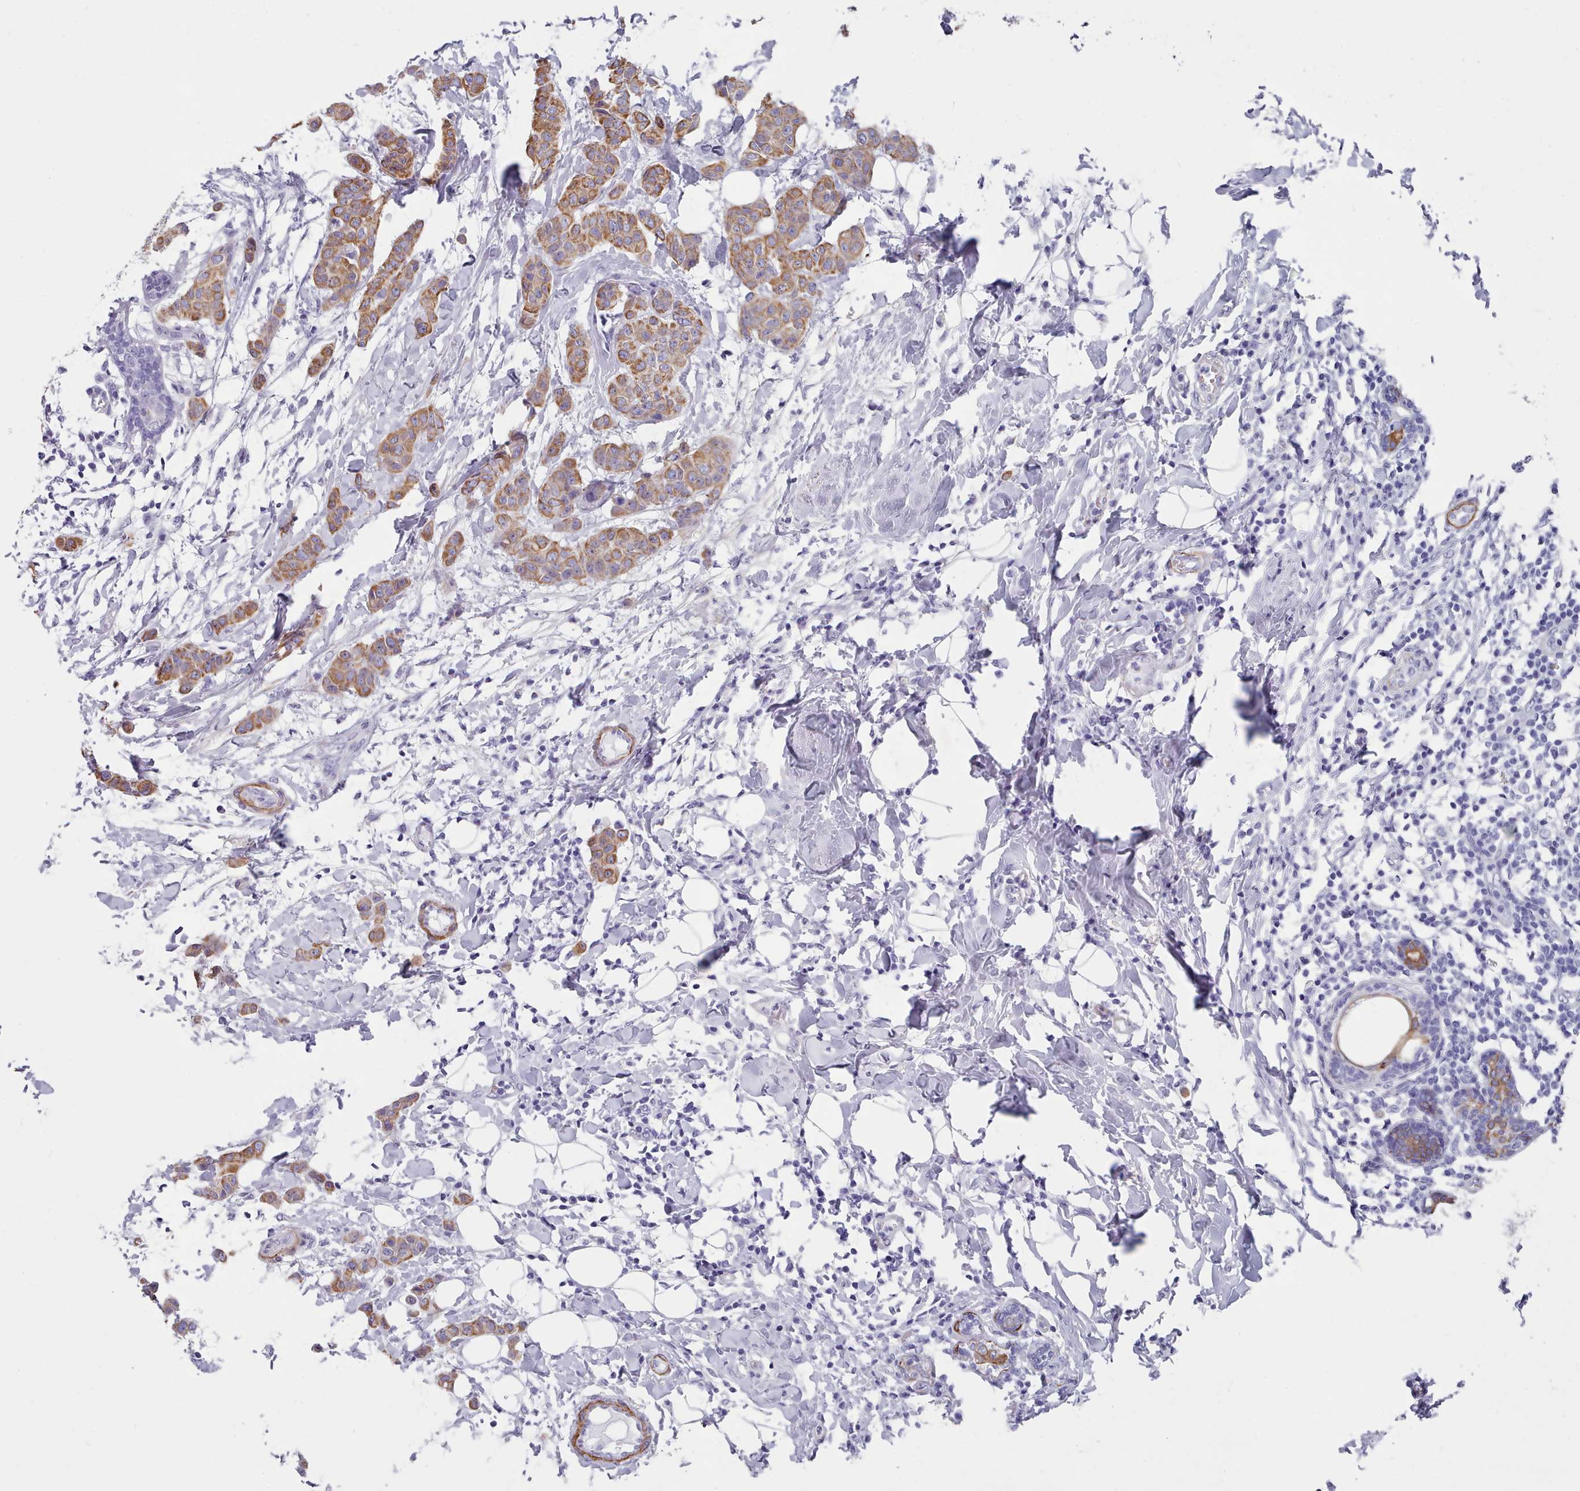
{"staining": {"intensity": "moderate", "quantity": ">75%", "location": "cytoplasmic/membranous"}, "tissue": "breast cancer", "cell_type": "Tumor cells", "image_type": "cancer", "snomed": [{"axis": "morphology", "description": "Duct carcinoma"}, {"axis": "topography", "description": "Breast"}], "caption": "High-power microscopy captured an IHC photomicrograph of breast cancer (infiltrating ductal carcinoma), revealing moderate cytoplasmic/membranous positivity in approximately >75% of tumor cells. Nuclei are stained in blue.", "gene": "FPGS", "patient": {"sex": "female", "age": 40}}